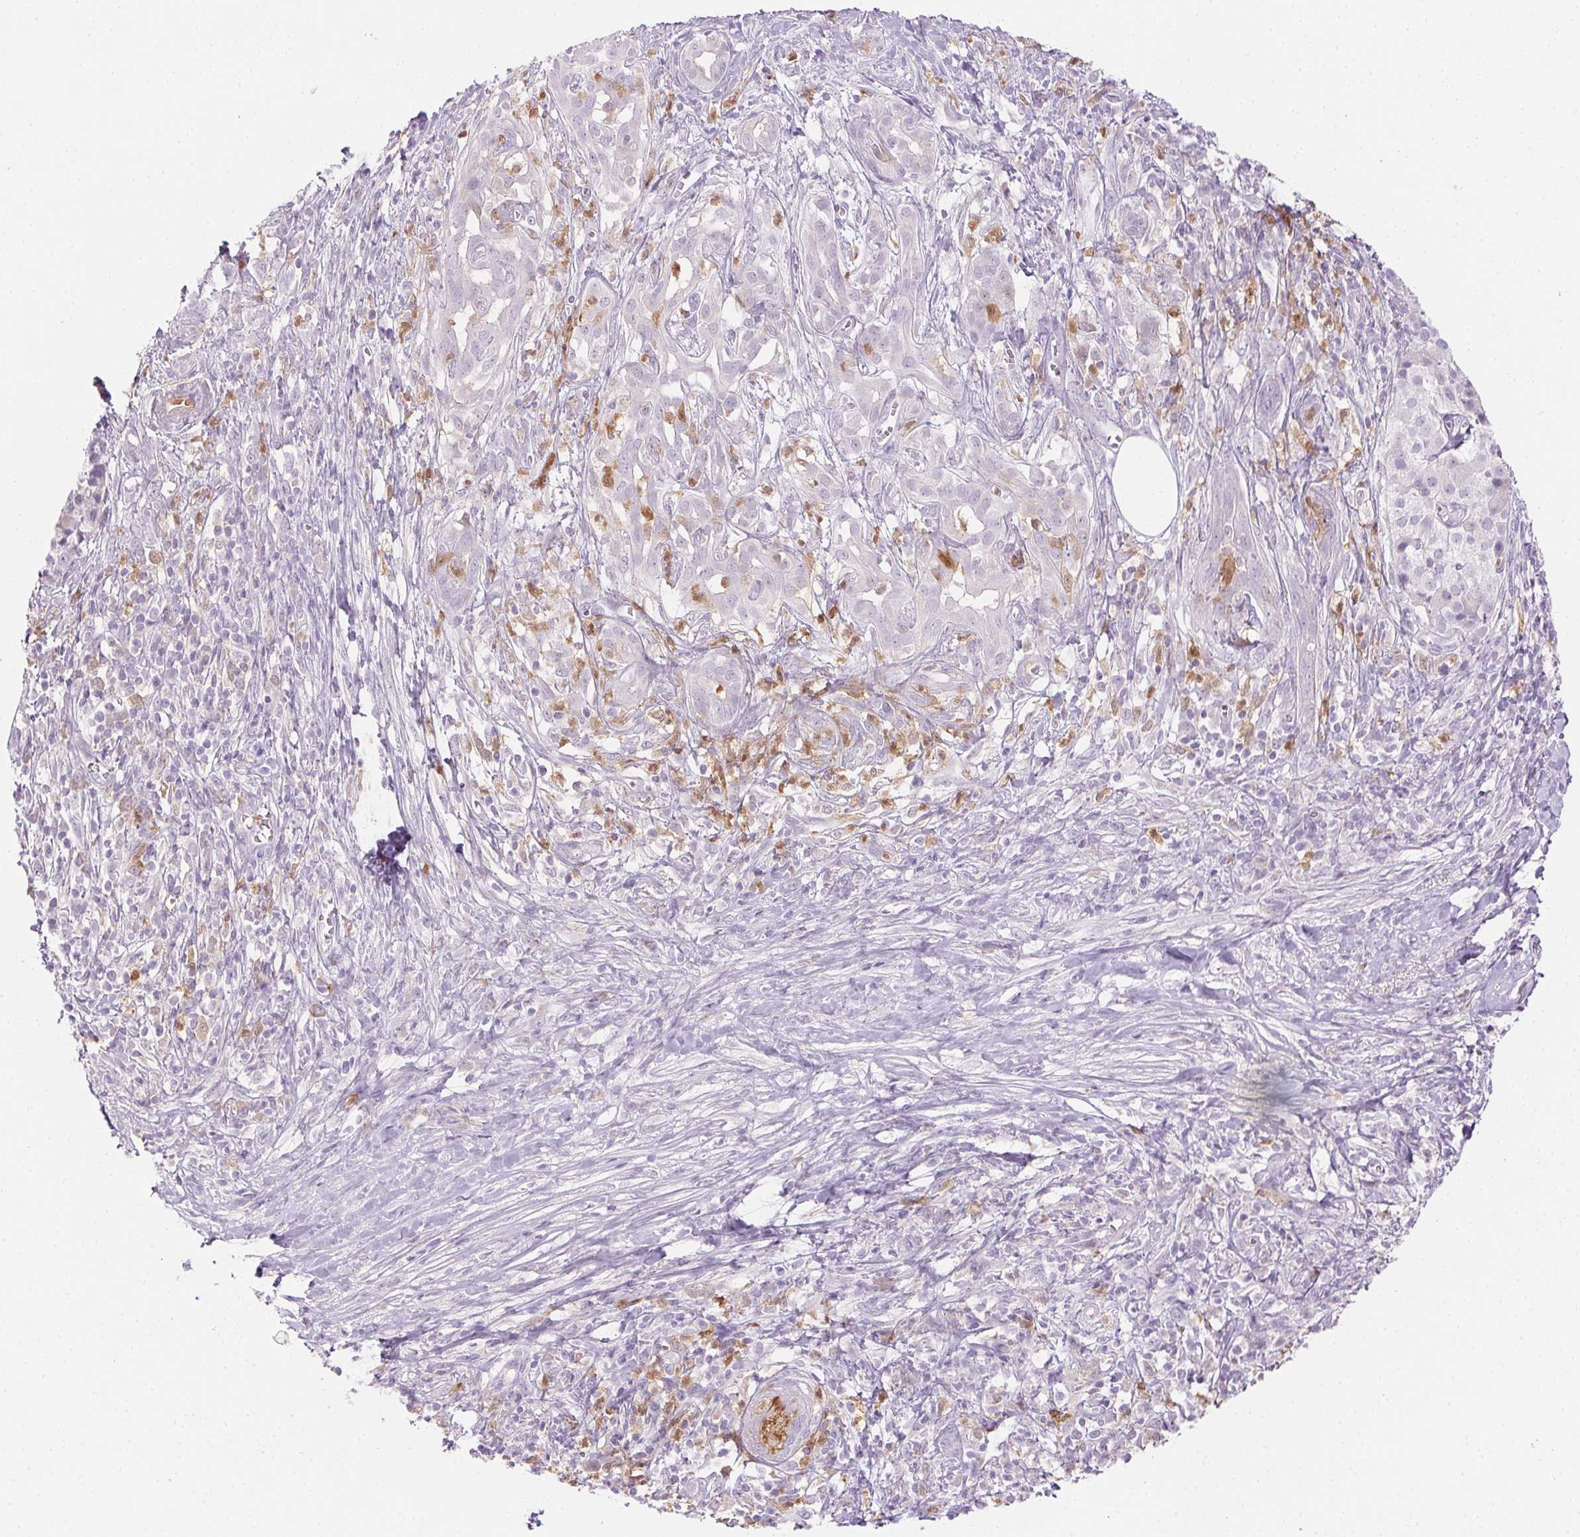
{"staining": {"intensity": "moderate", "quantity": "<25%", "location": "cytoplasmic/membranous,nuclear"}, "tissue": "pancreatic cancer", "cell_type": "Tumor cells", "image_type": "cancer", "snomed": [{"axis": "morphology", "description": "Adenocarcinoma, NOS"}, {"axis": "topography", "description": "Pancreas"}], "caption": "Tumor cells reveal low levels of moderate cytoplasmic/membranous and nuclear expression in about <25% of cells in adenocarcinoma (pancreatic).", "gene": "TMEM45A", "patient": {"sex": "male", "age": 61}}